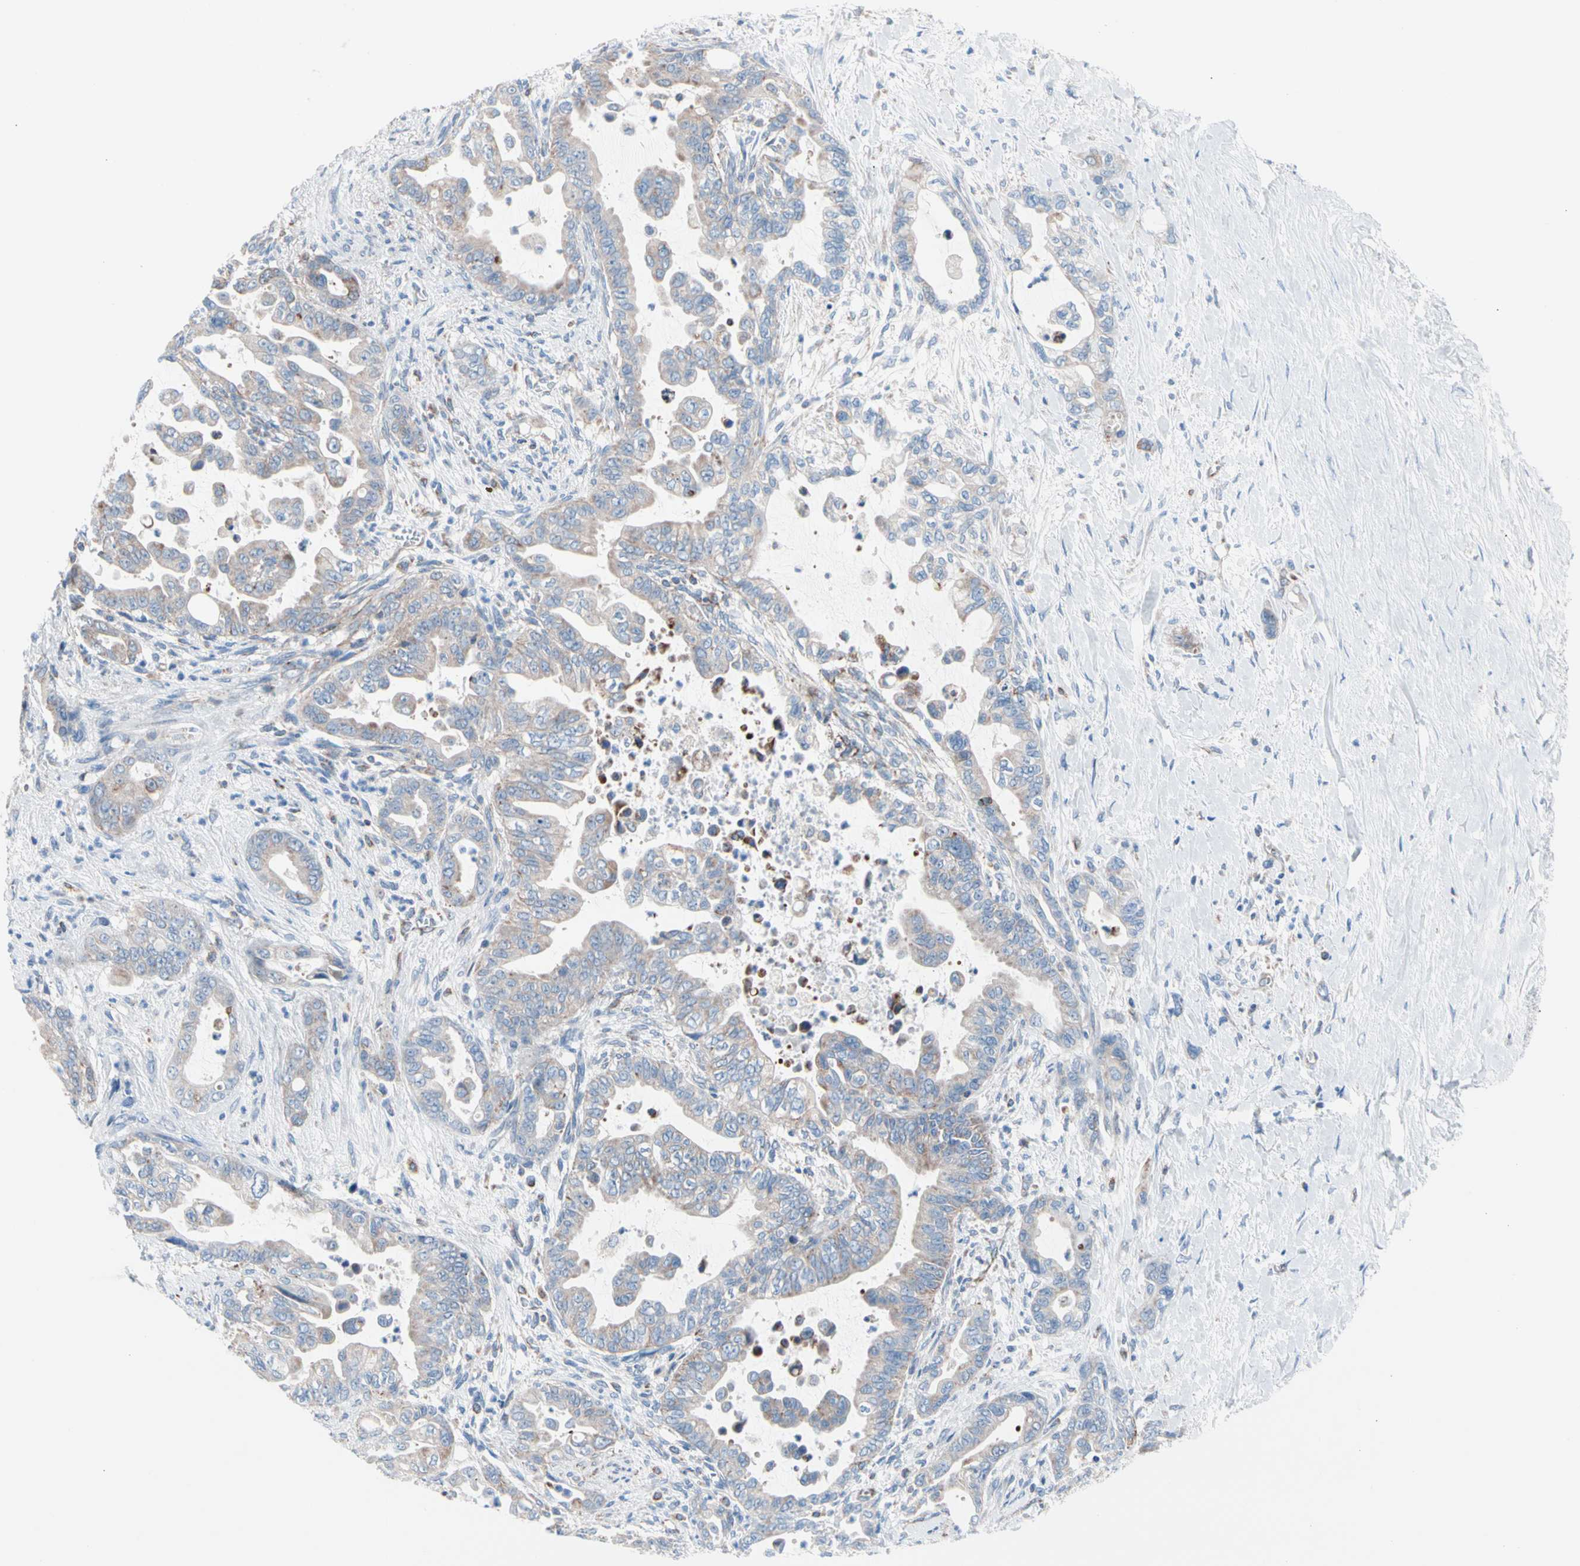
{"staining": {"intensity": "weak", "quantity": "<25%", "location": "cytoplasmic/membranous"}, "tissue": "pancreatic cancer", "cell_type": "Tumor cells", "image_type": "cancer", "snomed": [{"axis": "morphology", "description": "Adenocarcinoma, NOS"}, {"axis": "topography", "description": "Pancreas"}], "caption": "The micrograph demonstrates no significant staining in tumor cells of adenocarcinoma (pancreatic).", "gene": "HK1", "patient": {"sex": "male", "age": 70}}